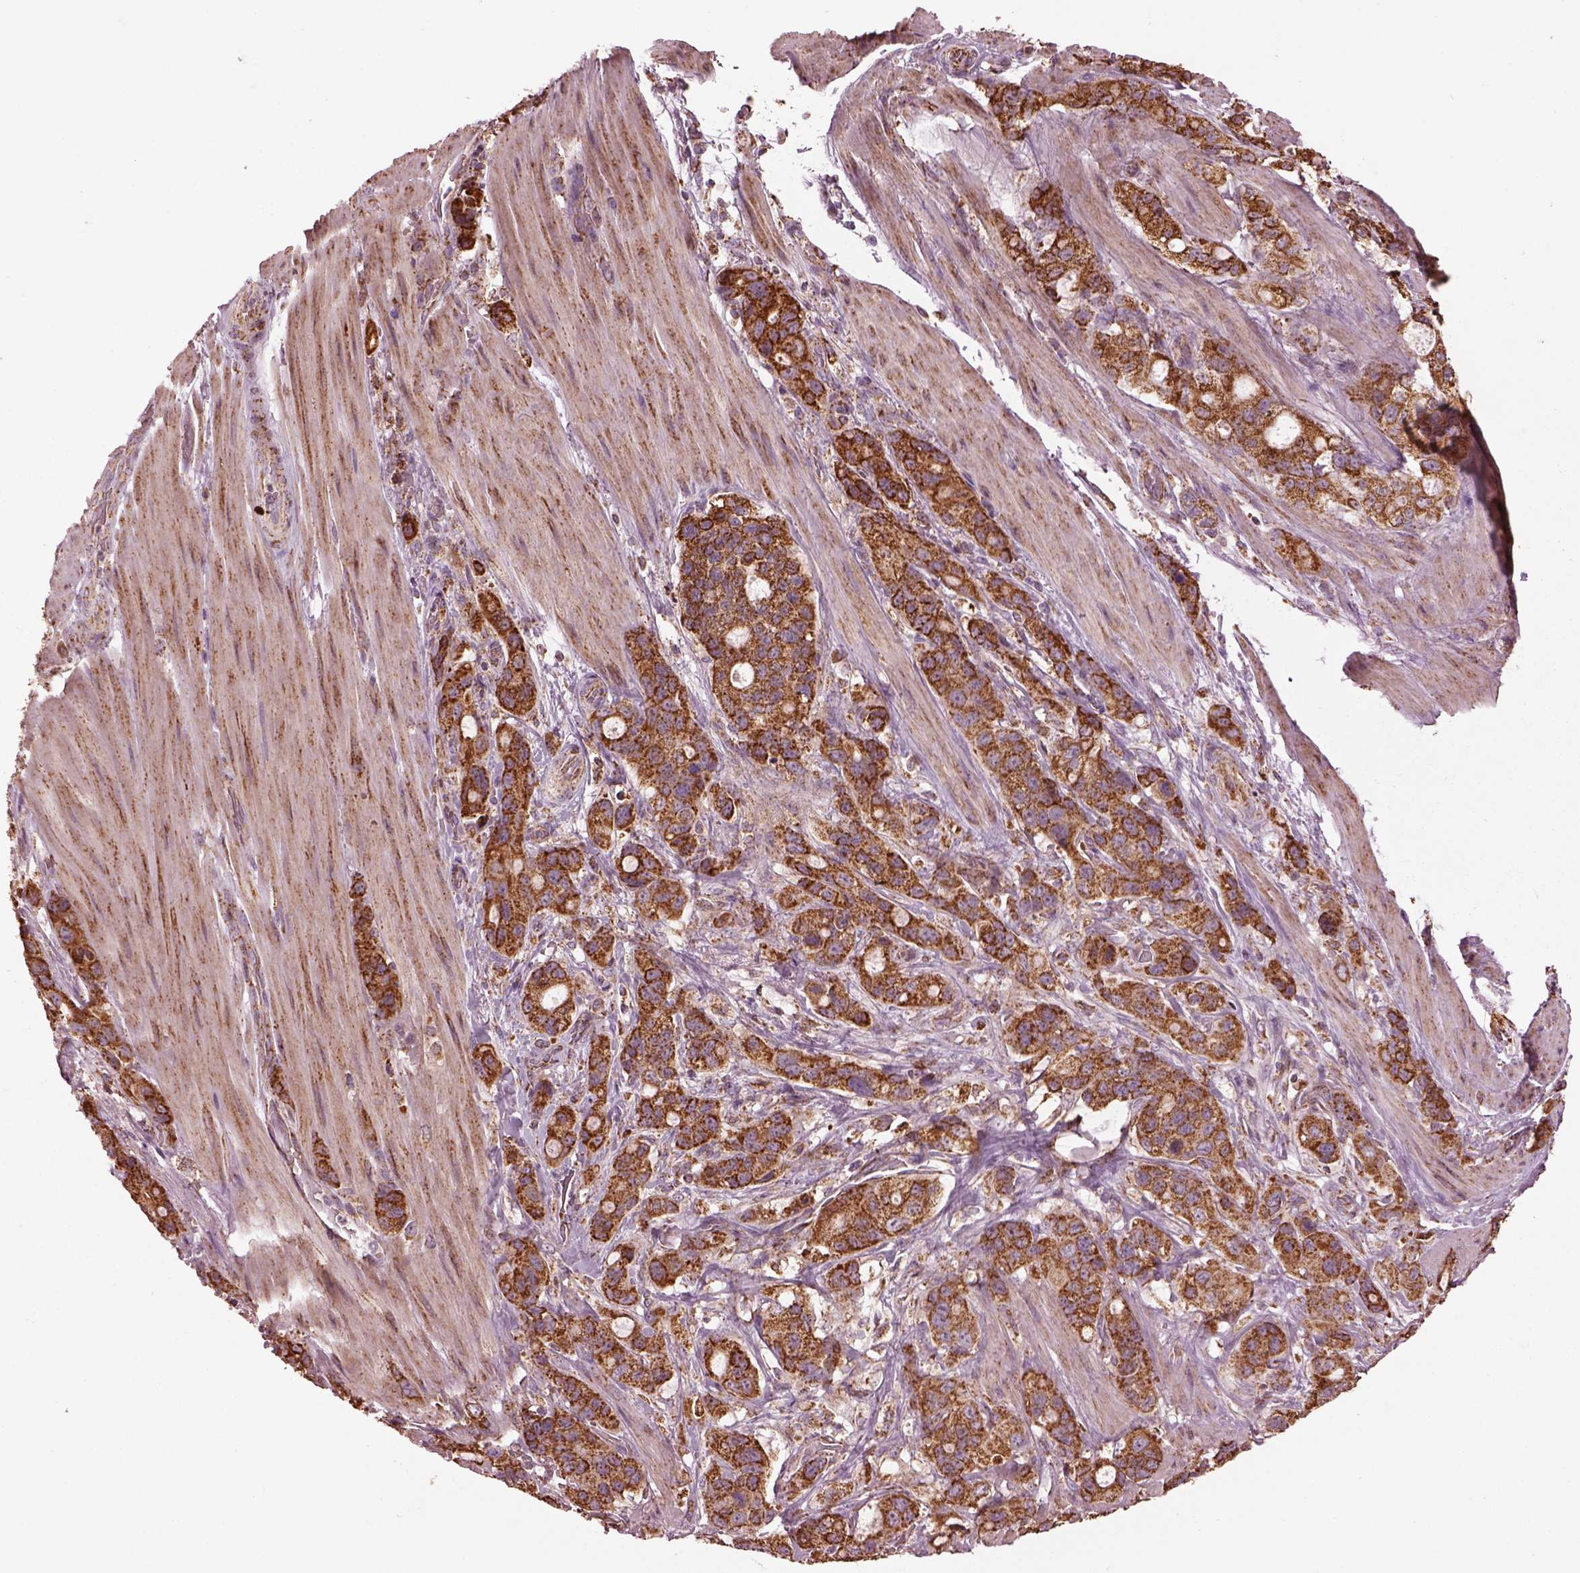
{"staining": {"intensity": "moderate", "quantity": ">75%", "location": "cytoplasmic/membranous"}, "tissue": "stomach cancer", "cell_type": "Tumor cells", "image_type": "cancer", "snomed": [{"axis": "morphology", "description": "Adenocarcinoma, NOS"}, {"axis": "topography", "description": "Stomach"}], "caption": "Brown immunohistochemical staining in stomach cancer displays moderate cytoplasmic/membranous positivity in about >75% of tumor cells.", "gene": "TMEM254", "patient": {"sex": "male", "age": 63}}